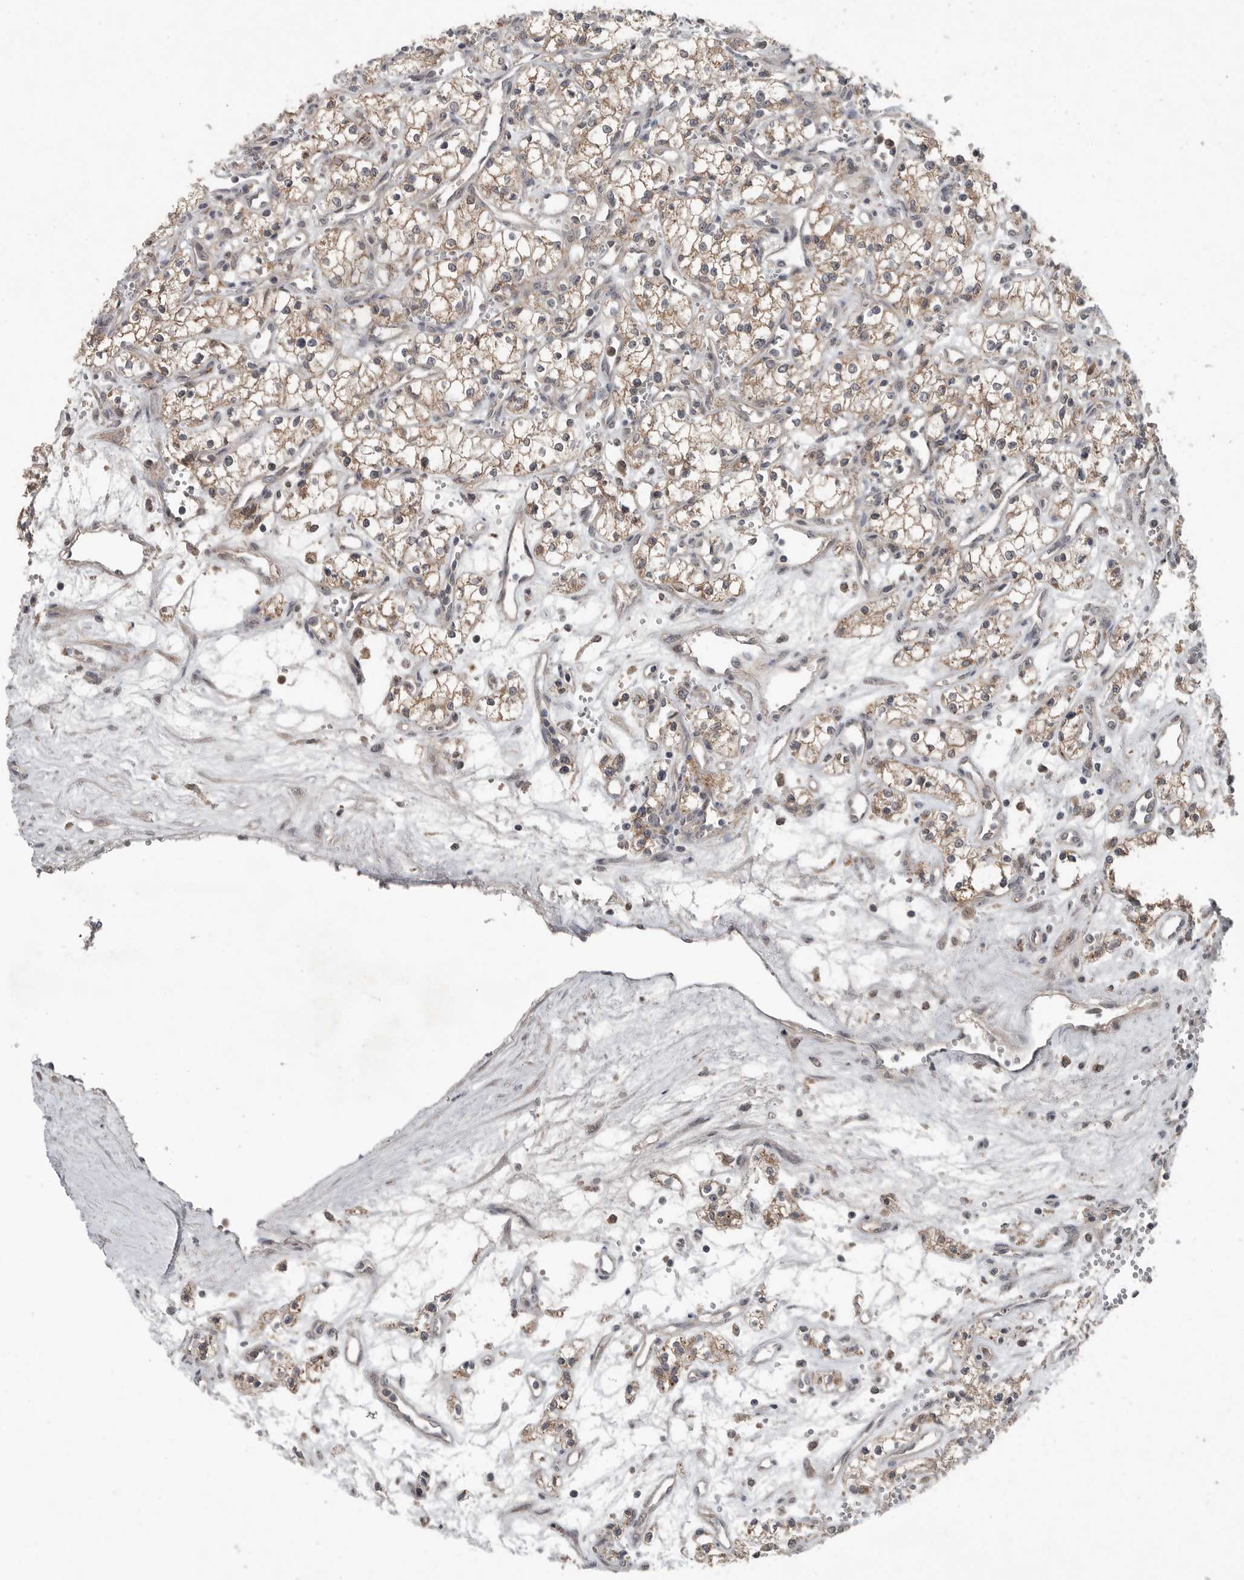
{"staining": {"intensity": "weak", "quantity": ">75%", "location": "cytoplasmic/membranous"}, "tissue": "renal cancer", "cell_type": "Tumor cells", "image_type": "cancer", "snomed": [{"axis": "morphology", "description": "Adenocarcinoma, NOS"}, {"axis": "topography", "description": "Kidney"}], "caption": "Tumor cells demonstrate low levels of weak cytoplasmic/membranous staining in about >75% of cells in human adenocarcinoma (renal).", "gene": "SCP2", "patient": {"sex": "male", "age": 59}}